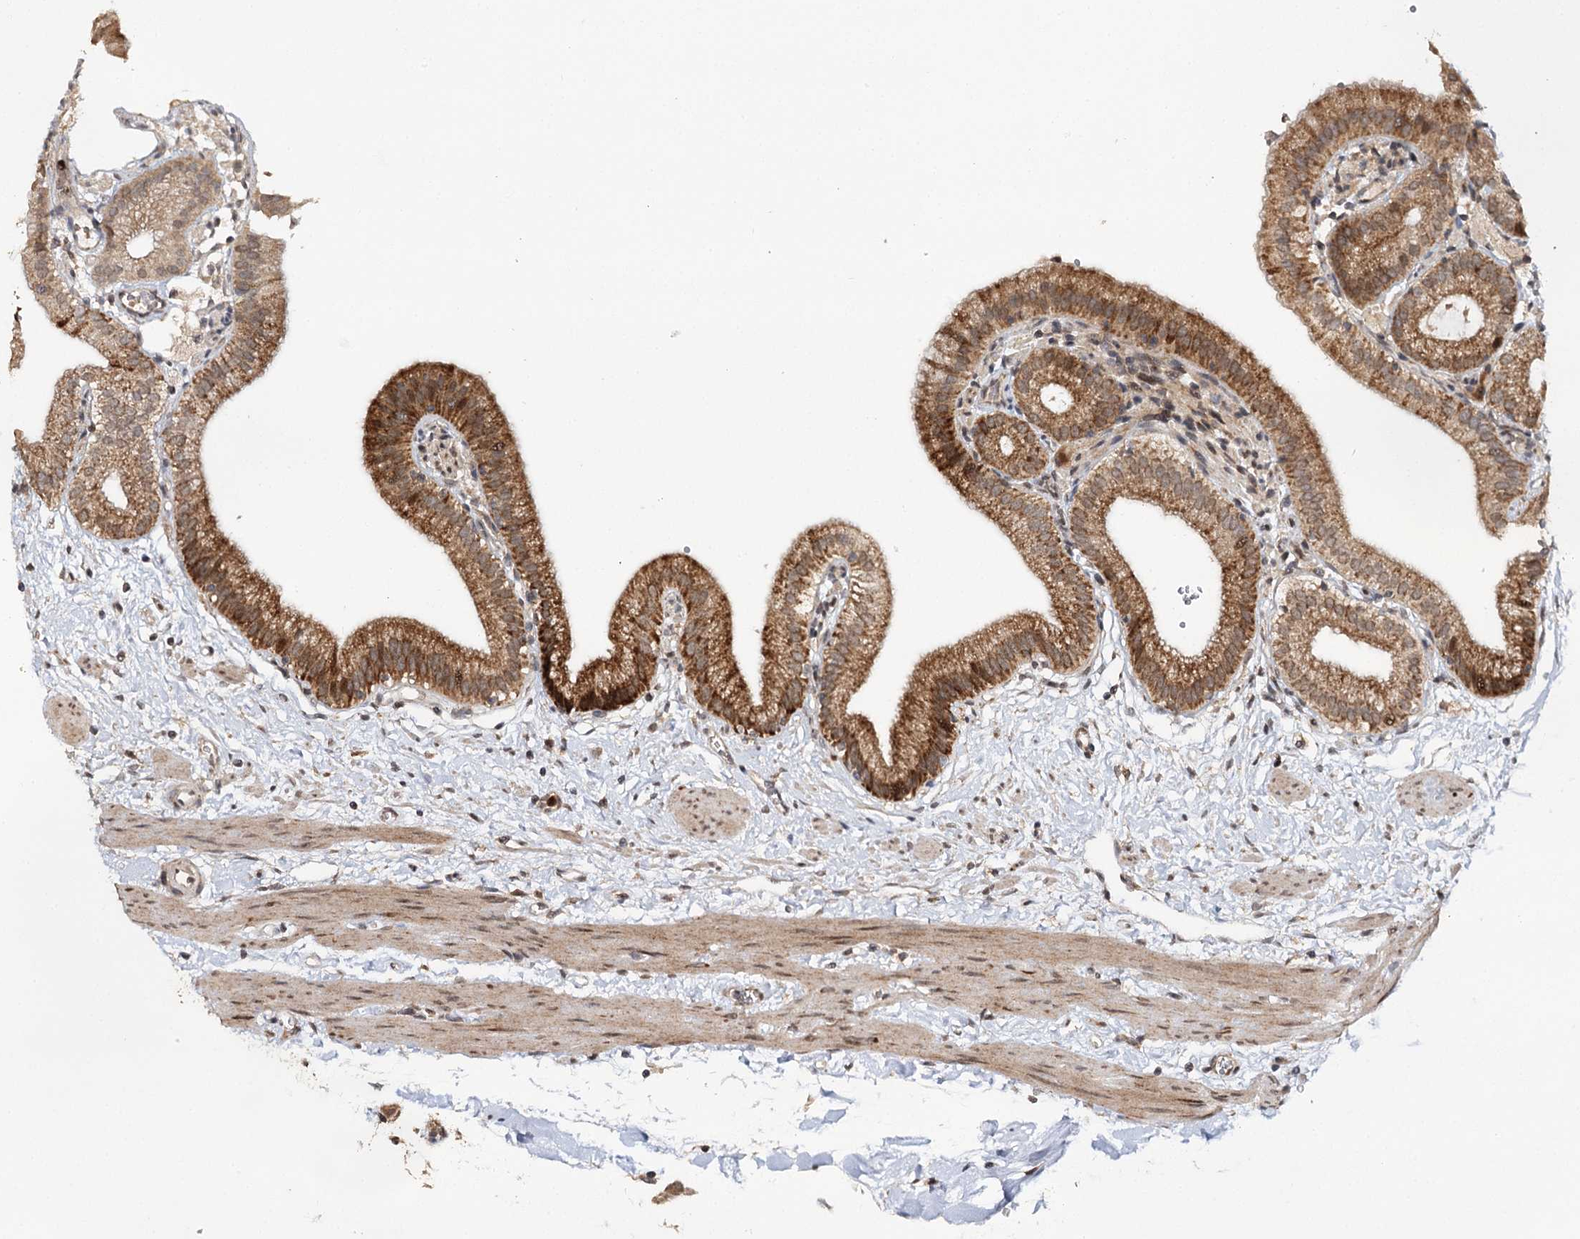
{"staining": {"intensity": "strong", "quantity": ">75%", "location": "cytoplasmic/membranous"}, "tissue": "gallbladder", "cell_type": "Glandular cells", "image_type": "normal", "snomed": [{"axis": "morphology", "description": "Normal tissue, NOS"}, {"axis": "topography", "description": "Gallbladder"}], "caption": "Glandular cells display high levels of strong cytoplasmic/membranous staining in about >75% of cells in normal human gallbladder. The protein of interest is shown in brown color, while the nuclei are stained blue.", "gene": "ZNRF3", "patient": {"sex": "male", "age": 55}}